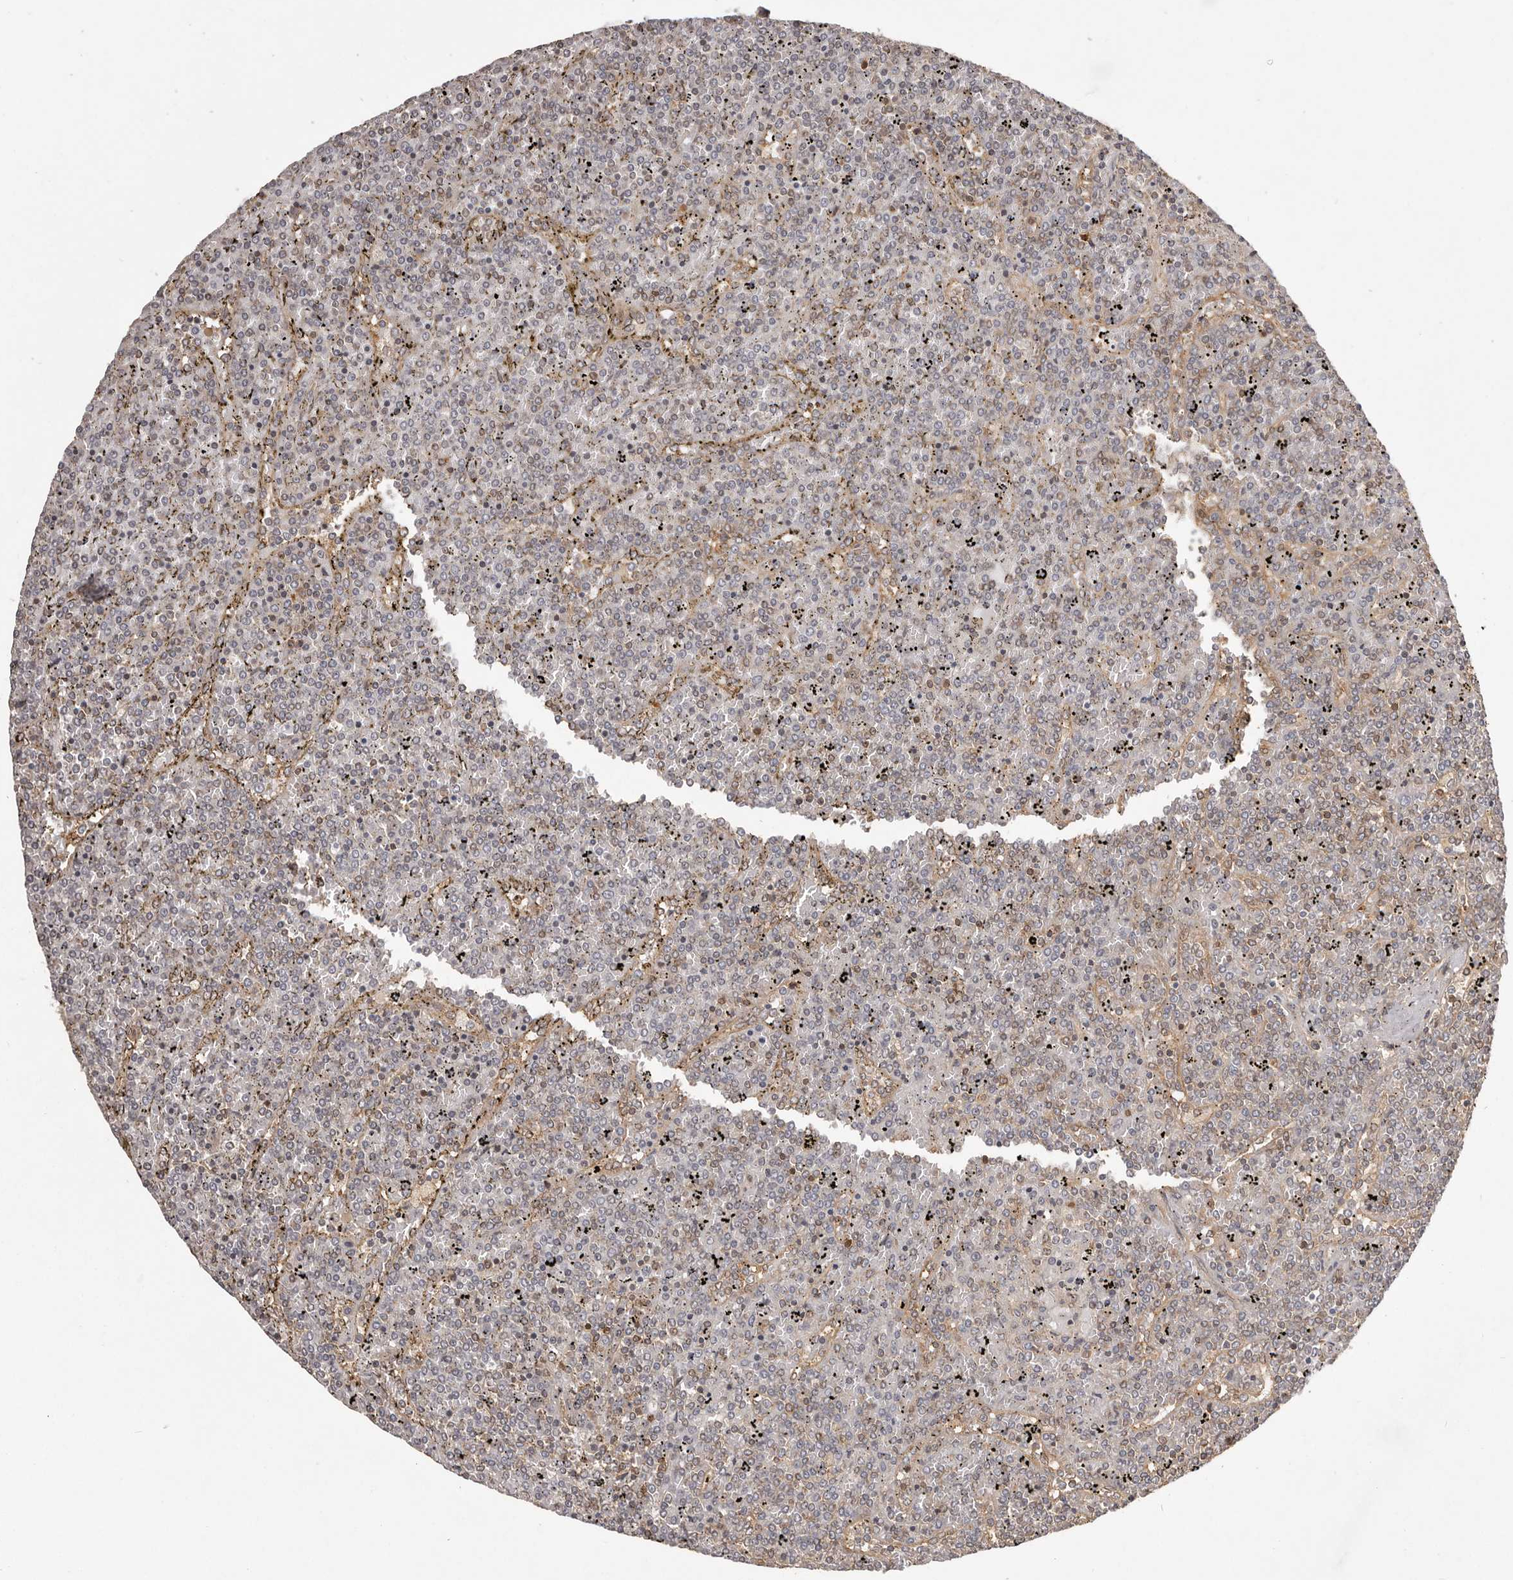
{"staining": {"intensity": "negative", "quantity": "none", "location": "none"}, "tissue": "lymphoma", "cell_type": "Tumor cells", "image_type": "cancer", "snomed": [{"axis": "morphology", "description": "Malignant lymphoma, non-Hodgkin's type, Low grade"}, {"axis": "topography", "description": "Spleen"}], "caption": "Tumor cells are negative for brown protein staining in malignant lymphoma, non-Hodgkin's type (low-grade).", "gene": "NFKBIA", "patient": {"sex": "female", "age": 19}}